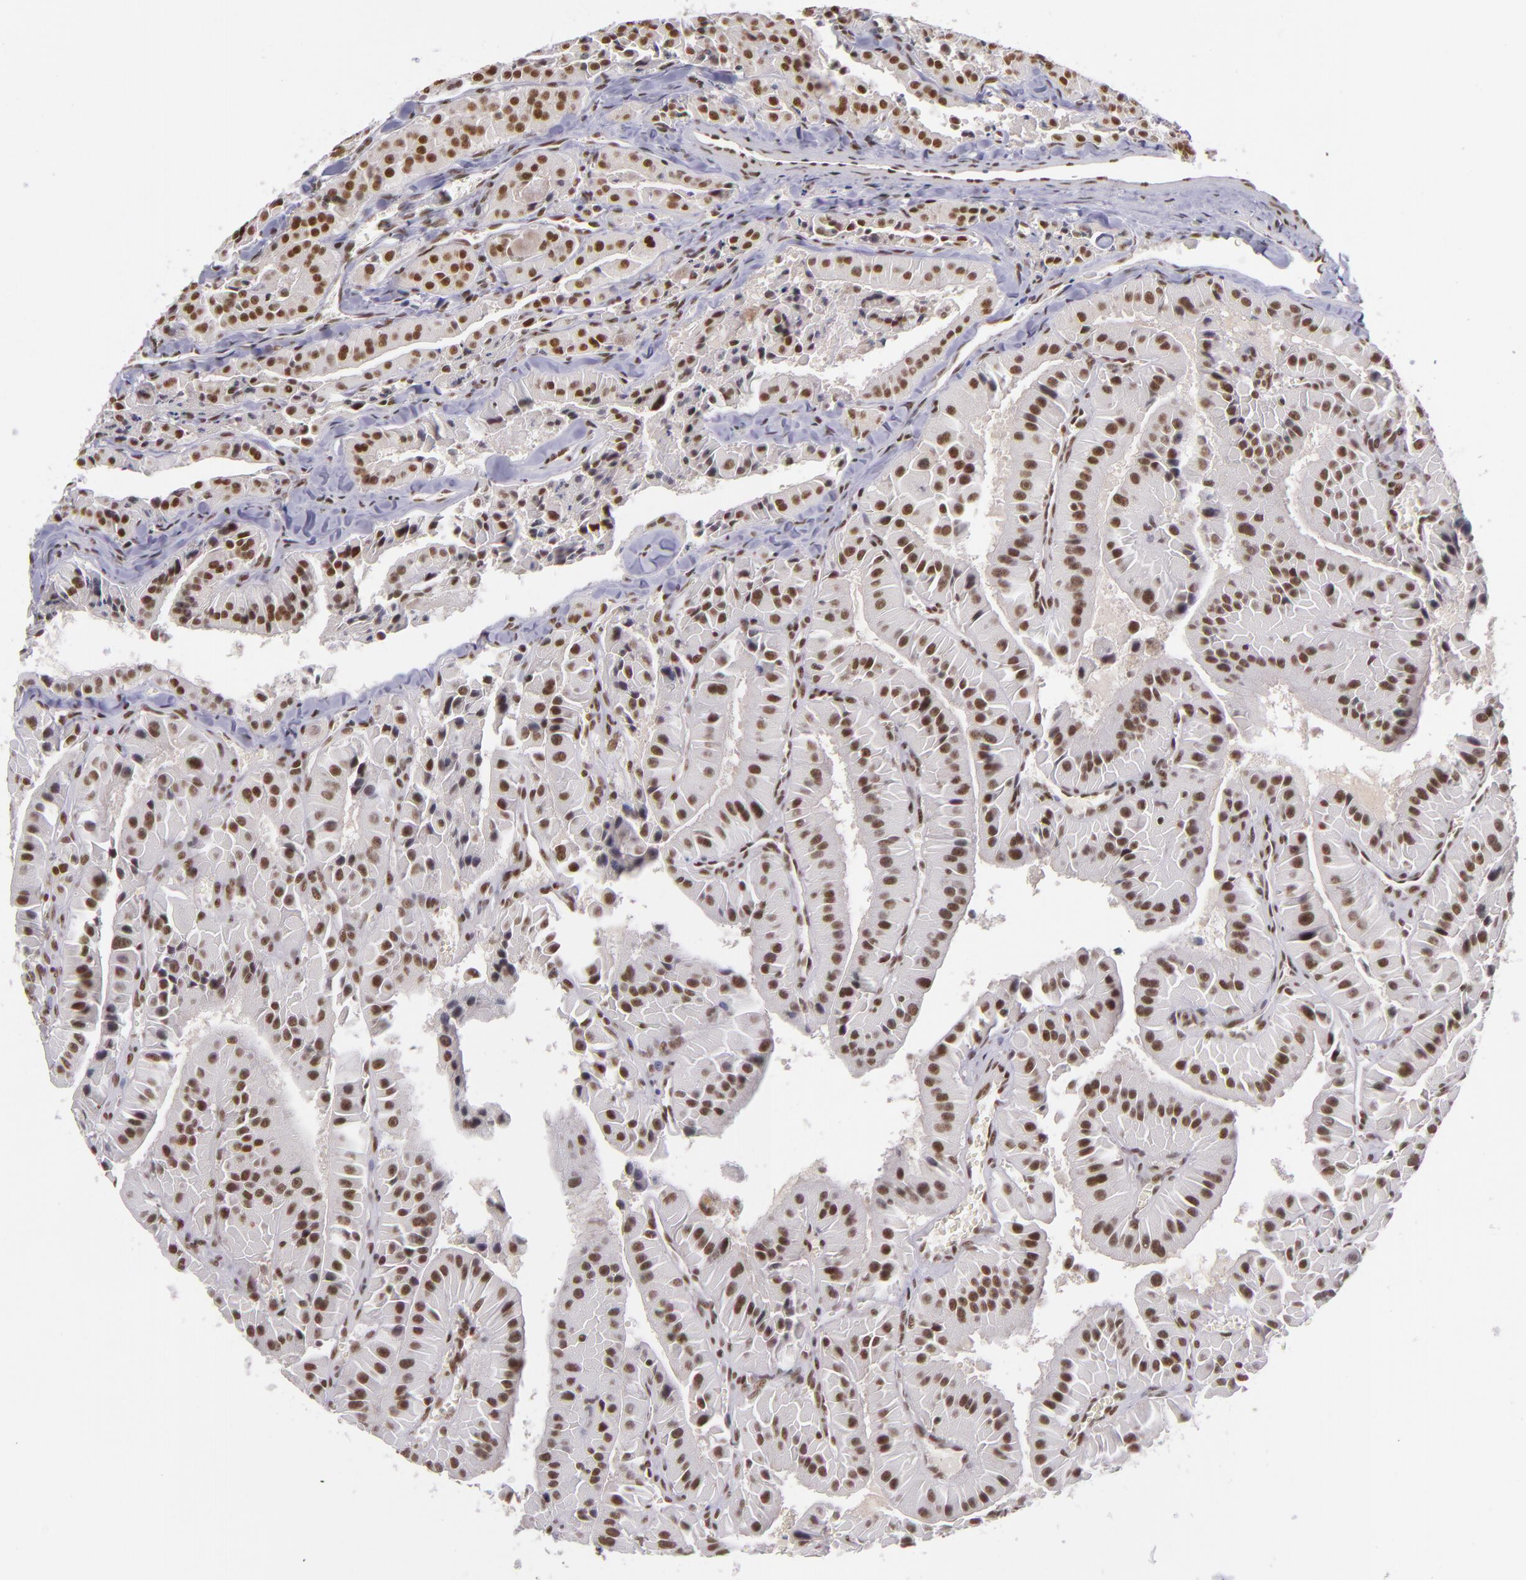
{"staining": {"intensity": "strong", "quantity": ">75%", "location": "nuclear"}, "tissue": "thyroid cancer", "cell_type": "Tumor cells", "image_type": "cancer", "snomed": [{"axis": "morphology", "description": "Carcinoma, NOS"}, {"axis": "topography", "description": "Thyroid gland"}], "caption": "Immunohistochemical staining of human thyroid cancer (carcinoma) displays high levels of strong nuclear protein staining in approximately >75% of tumor cells.", "gene": "ZNF148", "patient": {"sex": "male", "age": 76}}